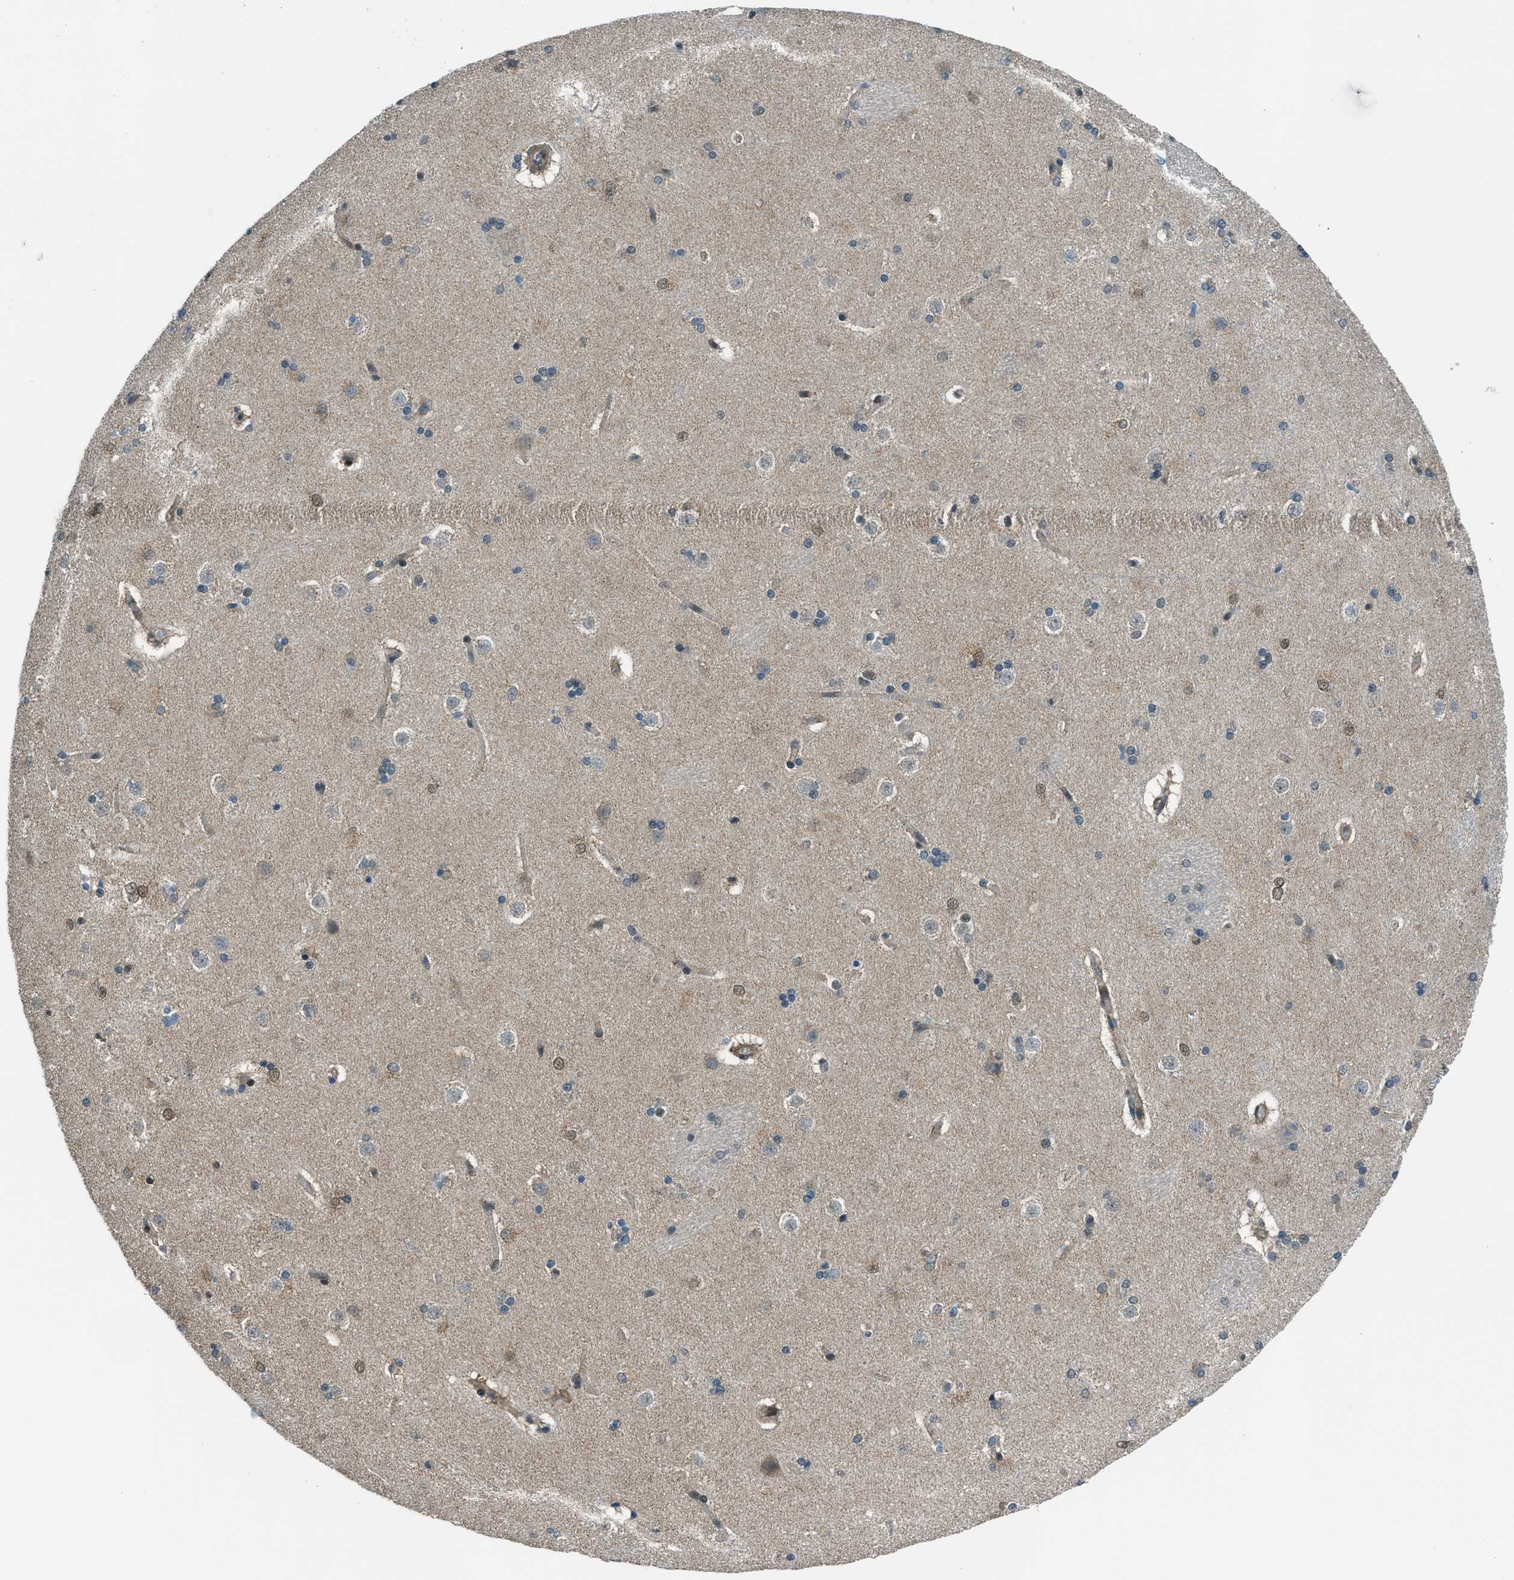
{"staining": {"intensity": "weak", "quantity": "<25%", "location": "cytoplasmic/membranous,nuclear"}, "tissue": "caudate", "cell_type": "Glial cells", "image_type": "normal", "snomed": [{"axis": "morphology", "description": "Normal tissue, NOS"}, {"axis": "topography", "description": "Lateral ventricle wall"}], "caption": "This is an IHC photomicrograph of benign human caudate. There is no positivity in glial cells.", "gene": "NPEPL1", "patient": {"sex": "female", "age": 19}}